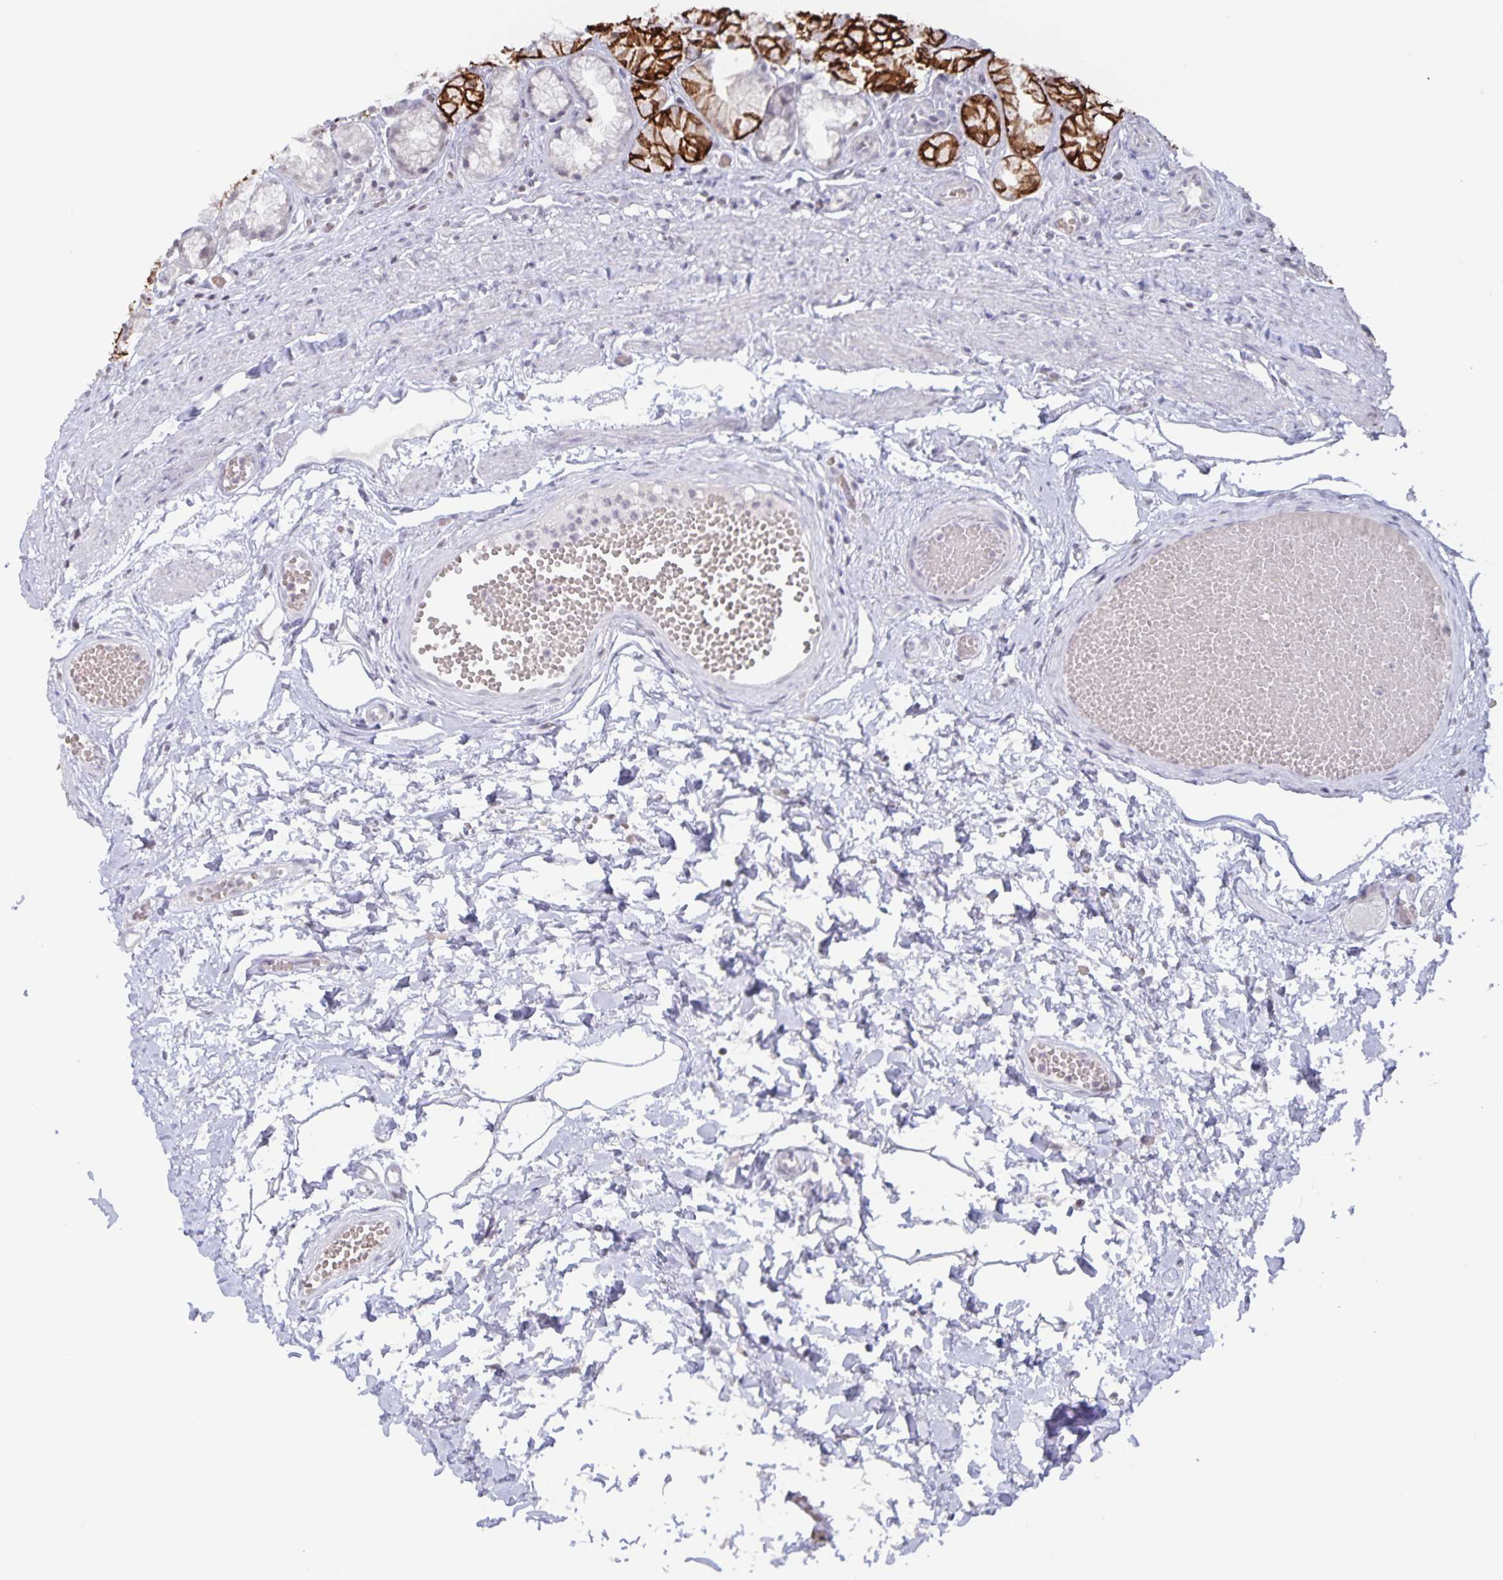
{"staining": {"intensity": "strong", "quantity": "<25%", "location": "cytoplasmic/membranous"}, "tissue": "stomach", "cell_type": "Glandular cells", "image_type": "normal", "snomed": [{"axis": "morphology", "description": "Normal tissue, NOS"}, {"axis": "topography", "description": "Stomach"}], "caption": "DAB (3,3'-diaminobenzidine) immunohistochemical staining of benign human stomach shows strong cytoplasmic/membranous protein positivity in approximately <25% of glandular cells. (IHC, brightfield microscopy, high magnification).", "gene": "AQP4", "patient": {"sex": "male", "age": 70}}